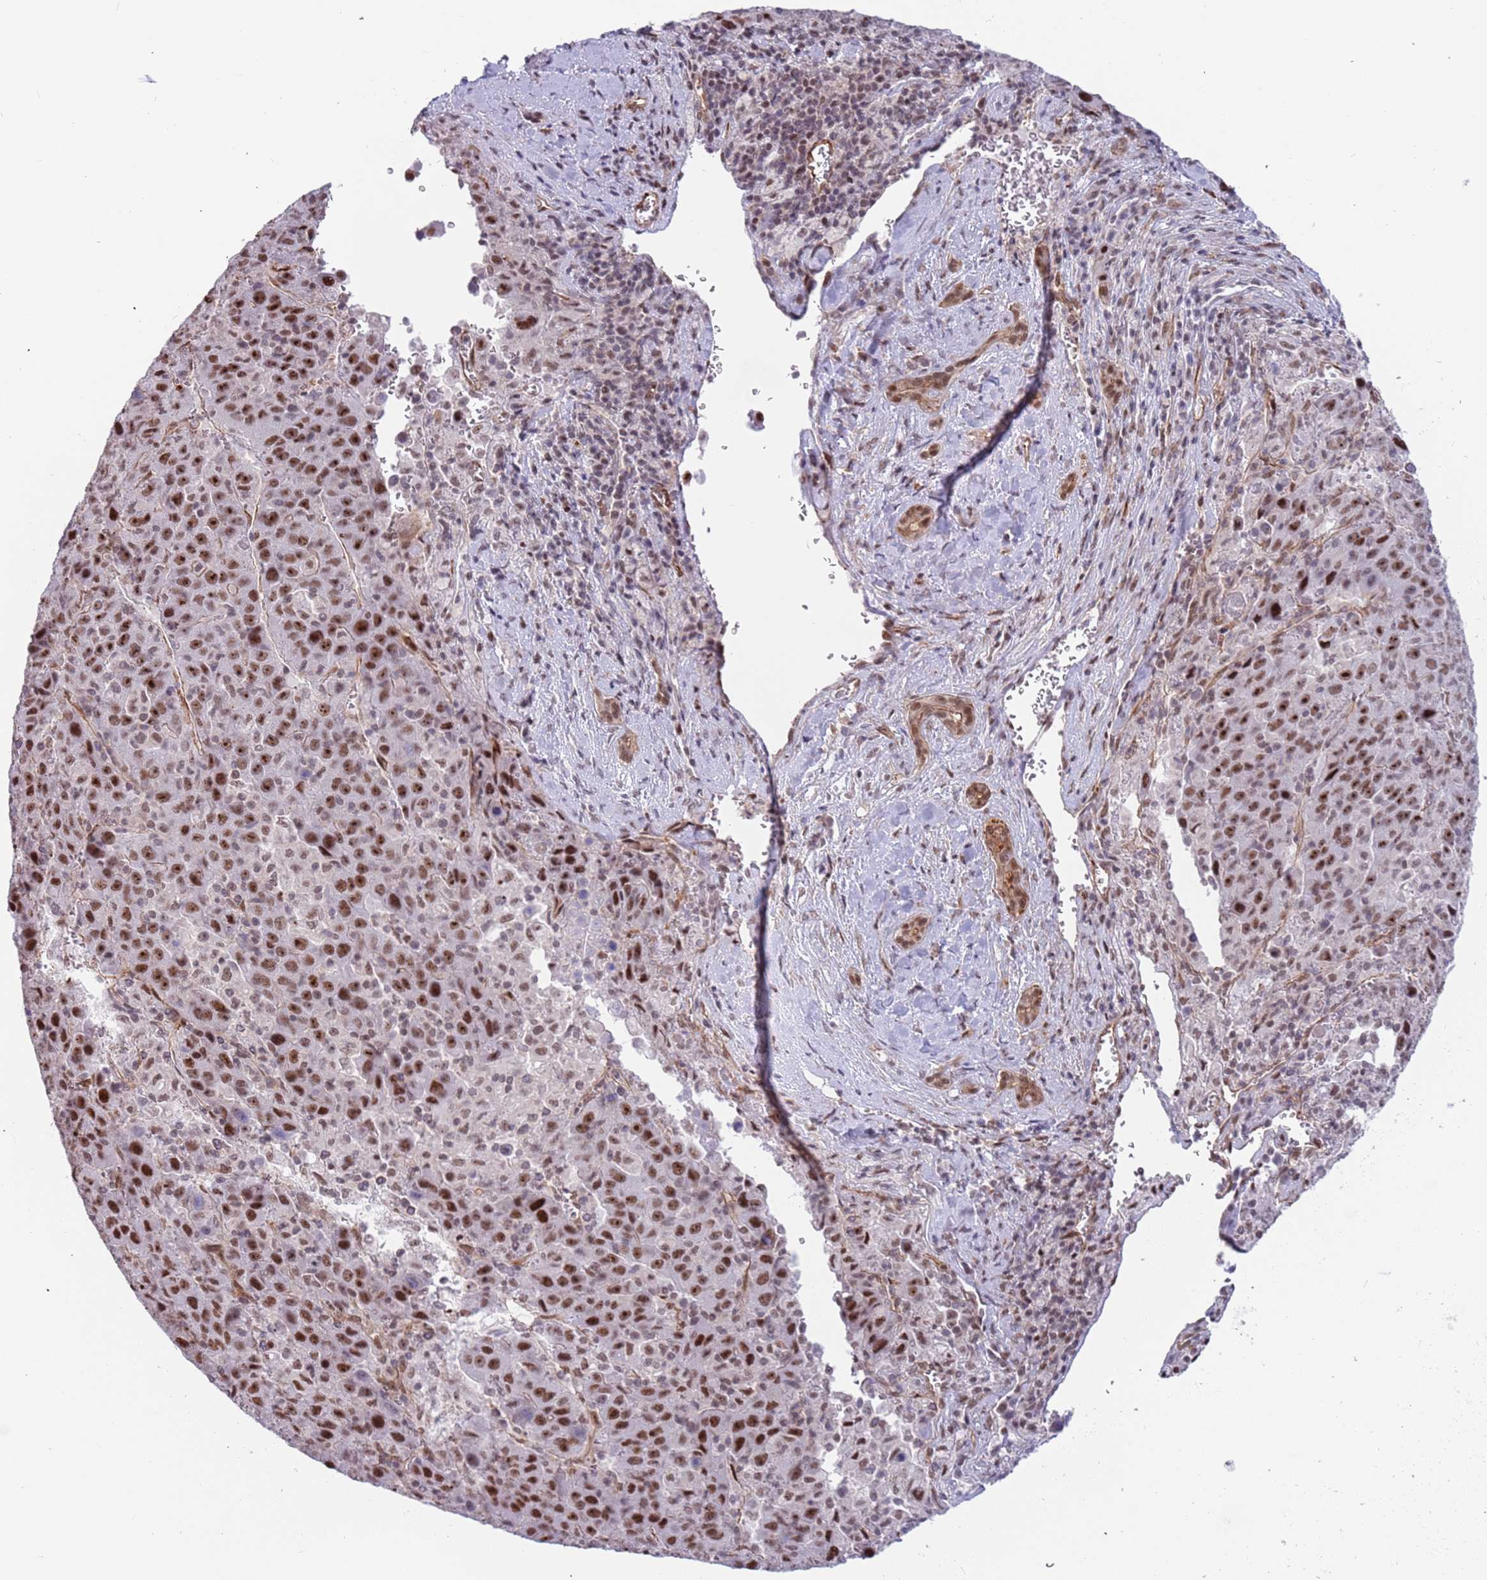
{"staining": {"intensity": "strong", "quantity": ">75%", "location": "nuclear"}, "tissue": "liver cancer", "cell_type": "Tumor cells", "image_type": "cancer", "snomed": [{"axis": "morphology", "description": "Carcinoma, Hepatocellular, NOS"}, {"axis": "topography", "description": "Liver"}], "caption": "IHC (DAB (3,3'-diaminobenzidine)) staining of liver hepatocellular carcinoma displays strong nuclear protein positivity in approximately >75% of tumor cells. The protein is stained brown, and the nuclei are stained in blue (DAB (3,3'-diaminobenzidine) IHC with brightfield microscopy, high magnification).", "gene": "LRMDA", "patient": {"sex": "female", "age": 53}}